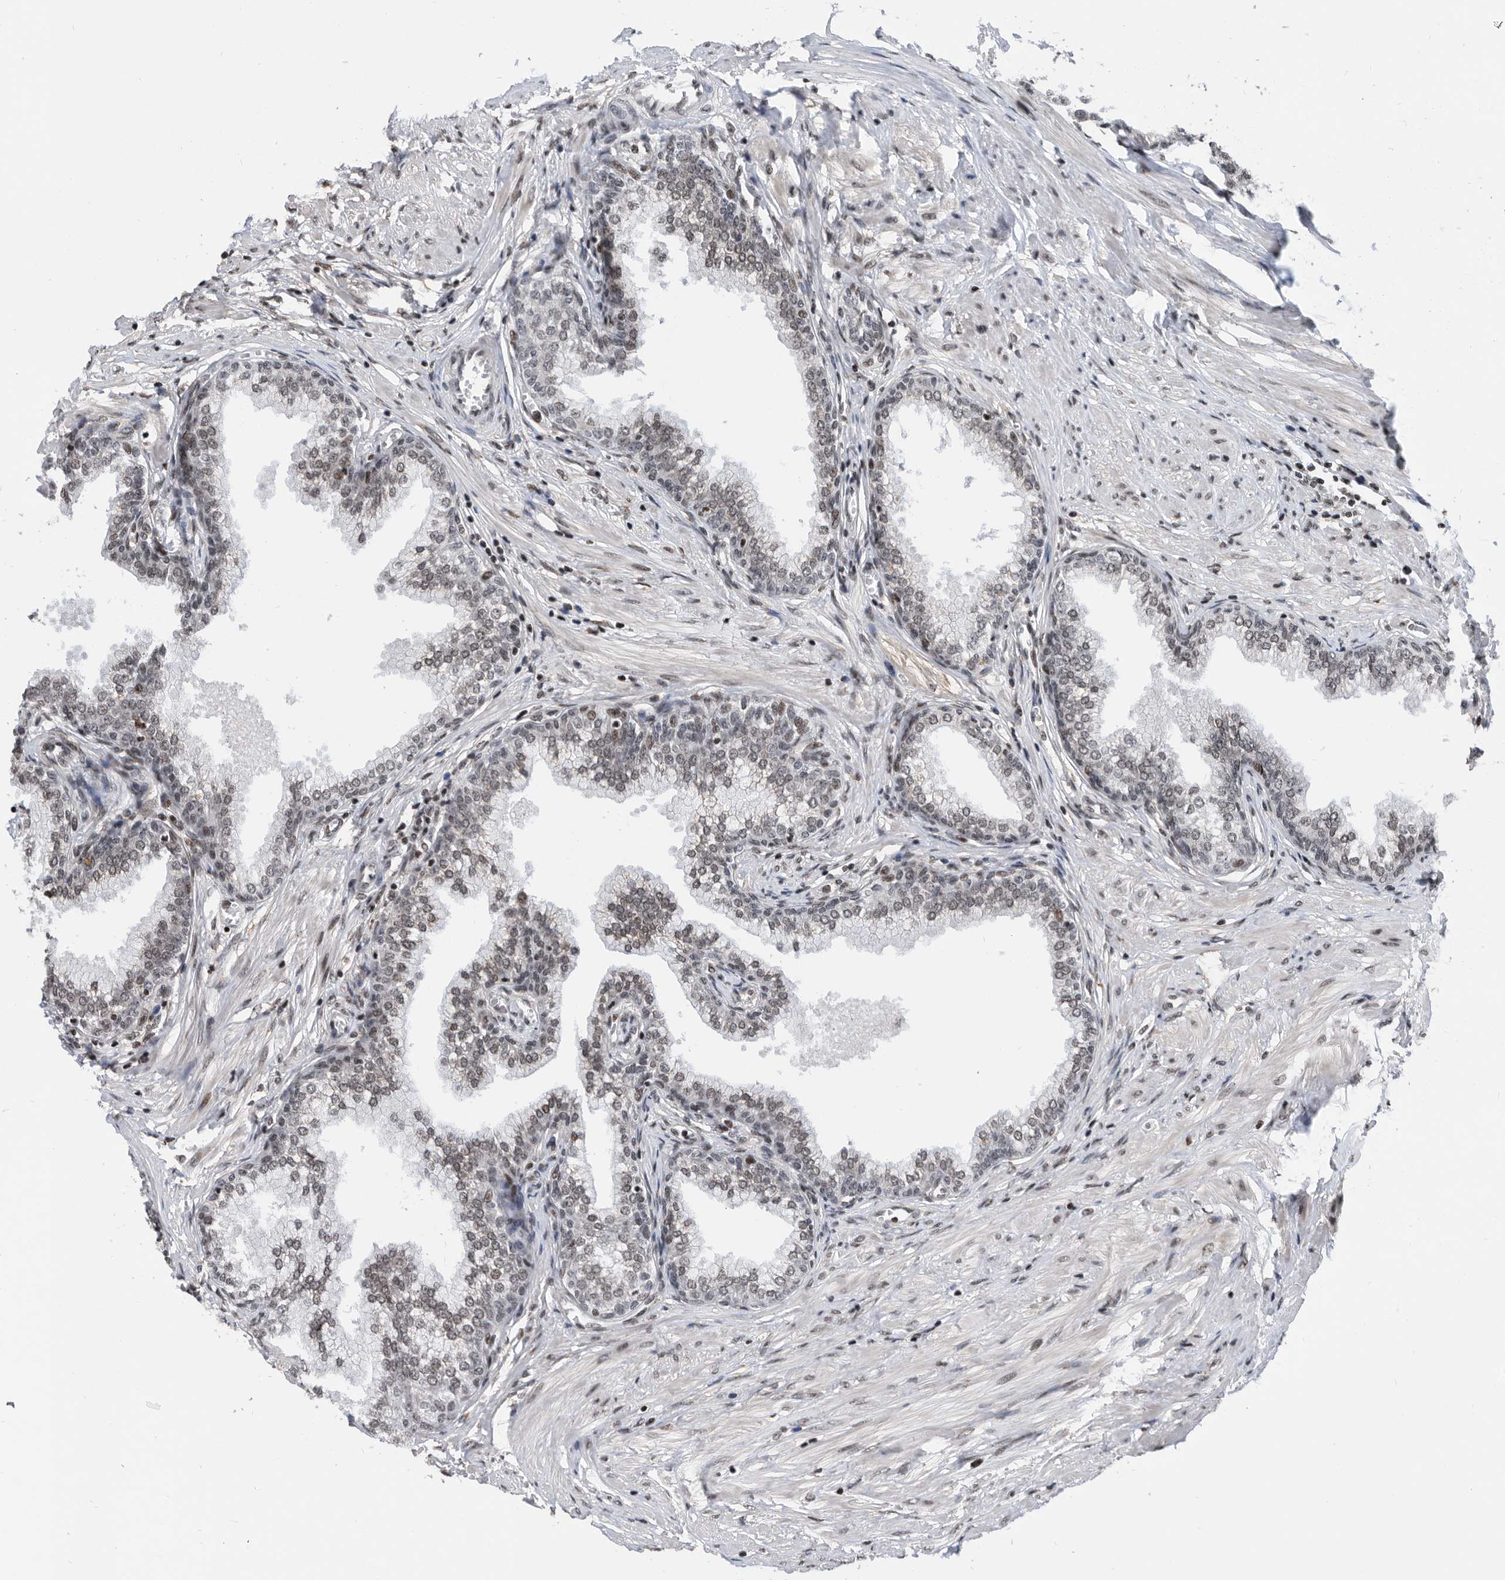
{"staining": {"intensity": "weak", "quantity": "25%-75%", "location": "nuclear"}, "tissue": "prostate", "cell_type": "Glandular cells", "image_type": "normal", "snomed": [{"axis": "morphology", "description": "Normal tissue, NOS"}, {"axis": "morphology", "description": "Urothelial carcinoma, Low grade"}, {"axis": "topography", "description": "Urinary bladder"}, {"axis": "topography", "description": "Prostate"}], "caption": "A brown stain highlights weak nuclear positivity of a protein in glandular cells of unremarkable prostate.", "gene": "SNRNP48", "patient": {"sex": "male", "age": 60}}